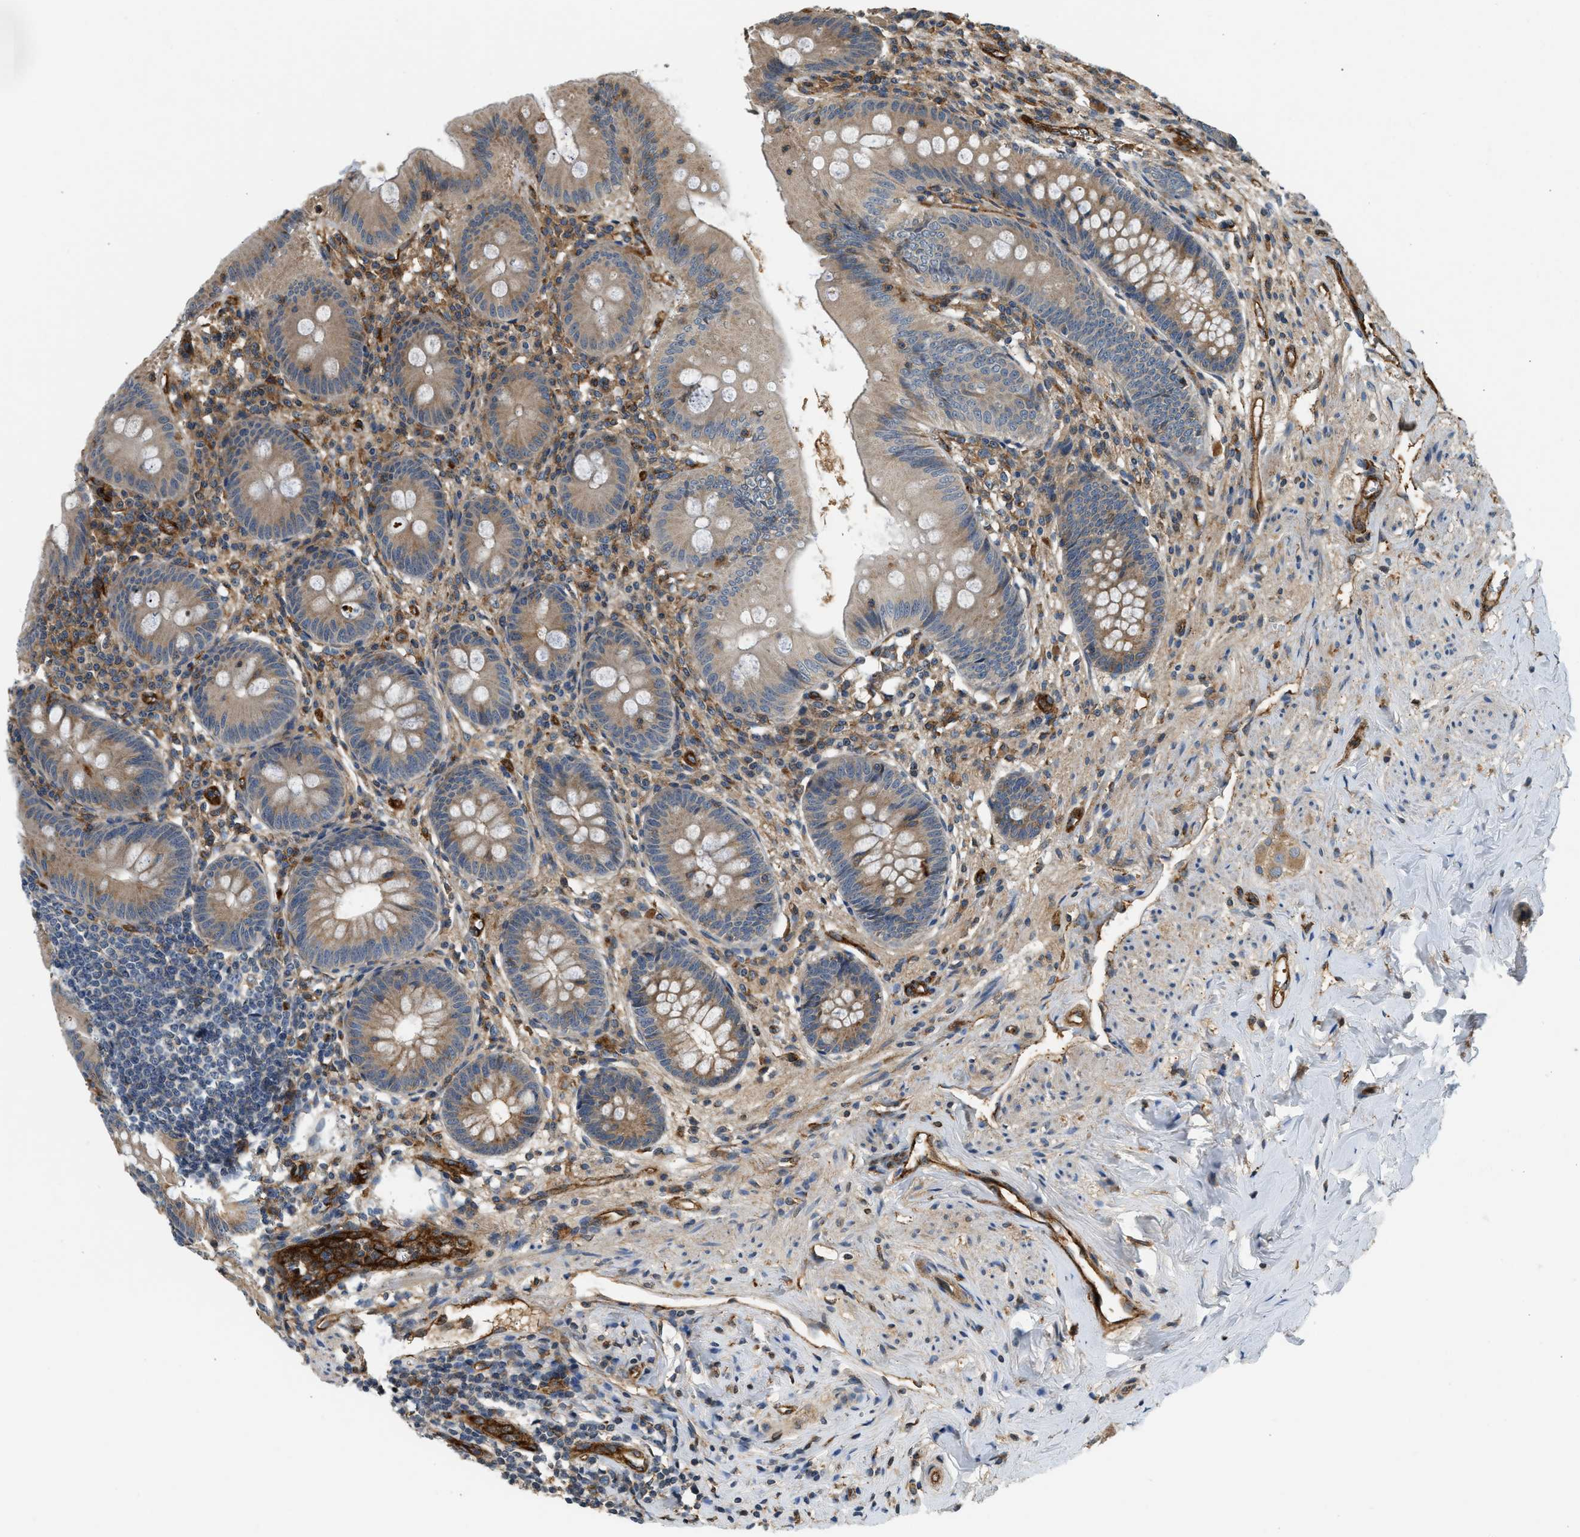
{"staining": {"intensity": "moderate", "quantity": ">75%", "location": "cytoplasmic/membranous"}, "tissue": "appendix", "cell_type": "Glandular cells", "image_type": "normal", "snomed": [{"axis": "morphology", "description": "Normal tissue, NOS"}, {"axis": "topography", "description": "Appendix"}], "caption": "Immunohistochemistry (IHC) (DAB) staining of normal human appendix shows moderate cytoplasmic/membranous protein staining in approximately >75% of glandular cells.", "gene": "HIP1", "patient": {"sex": "male", "age": 56}}